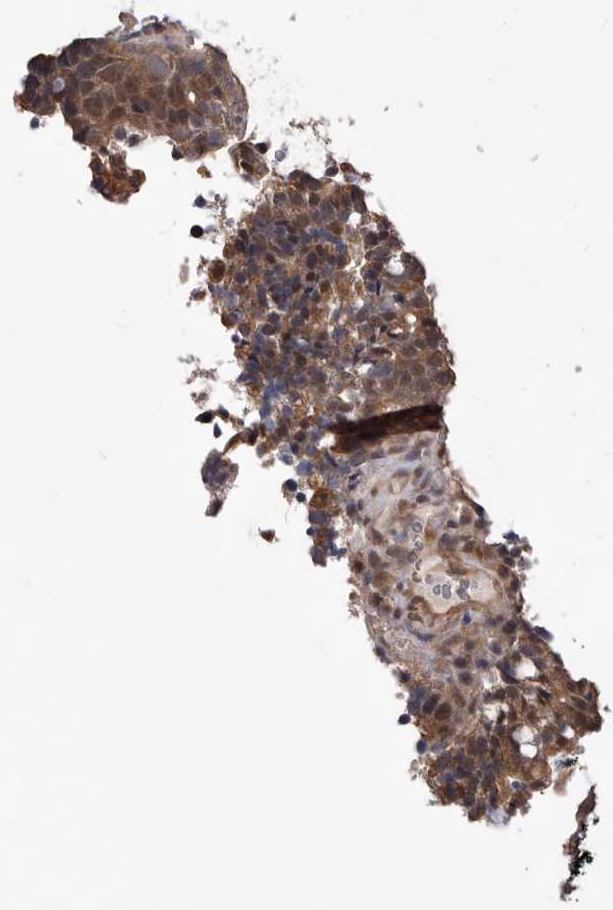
{"staining": {"intensity": "moderate", "quantity": ">75%", "location": "cytoplasmic/membranous"}, "tissue": "colorectal cancer", "cell_type": "Tumor cells", "image_type": "cancer", "snomed": [{"axis": "morphology", "description": "Adenocarcinoma, NOS"}, {"axis": "topography", "description": "Colon"}], "caption": "Immunohistochemistry image of neoplastic tissue: colorectal cancer stained using immunohistochemistry demonstrates medium levels of moderate protein expression localized specifically in the cytoplasmic/membranous of tumor cells, appearing as a cytoplasmic/membranous brown color.", "gene": "CELF3", "patient": {"sex": "female", "age": 66}}